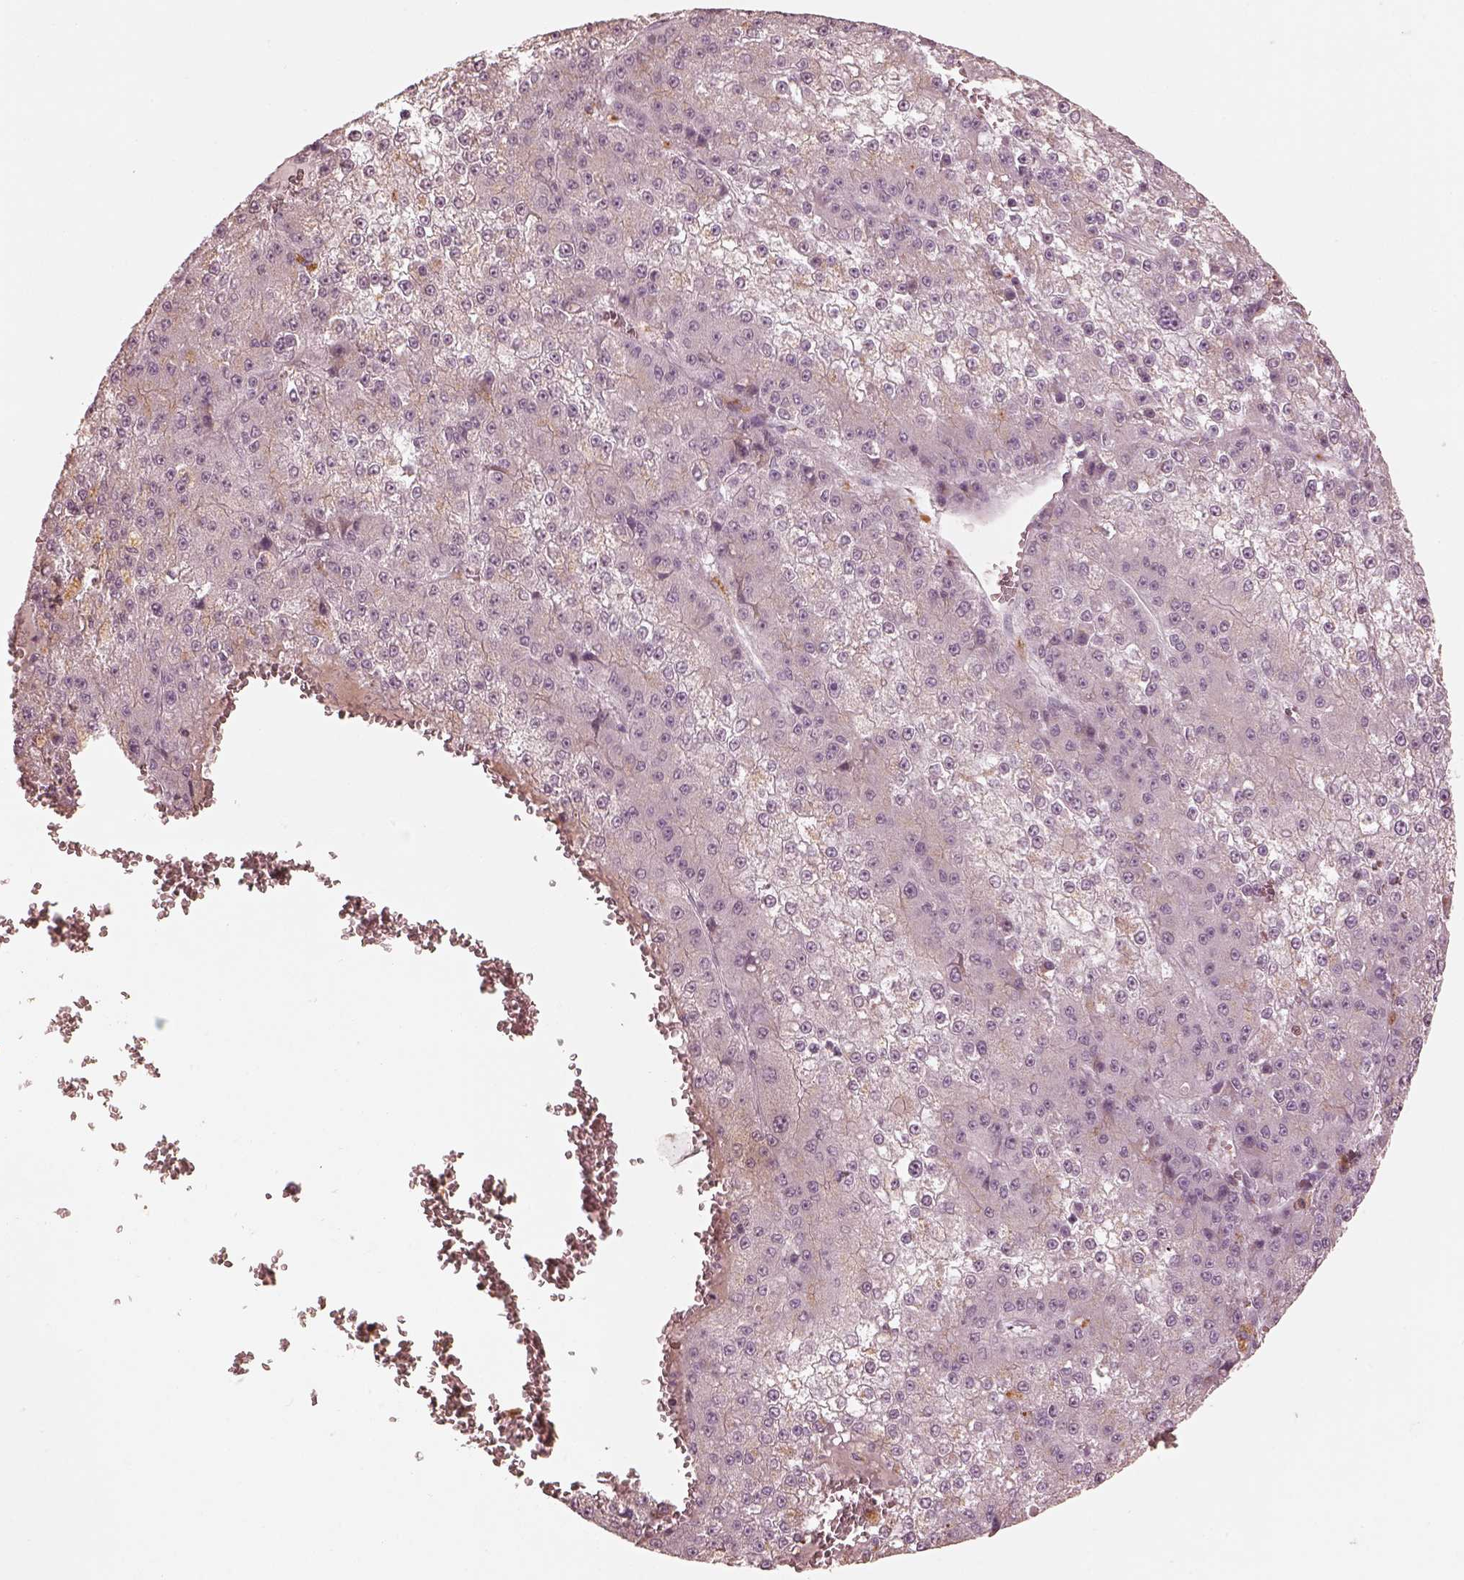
{"staining": {"intensity": "negative", "quantity": "none", "location": "none"}, "tissue": "liver cancer", "cell_type": "Tumor cells", "image_type": "cancer", "snomed": [{"axis": "morphology", "description": "Carcinoma, Hepatocellular, NOS"}, {"axis": "topography", "description": "Liver"}], "caption": "An IHC micrograph of liver cancer is shown. There is no staining in tumor cells of liver cancer.", "gene": "ANKLE1", "patient": {"sex": "female", "age": 73}}